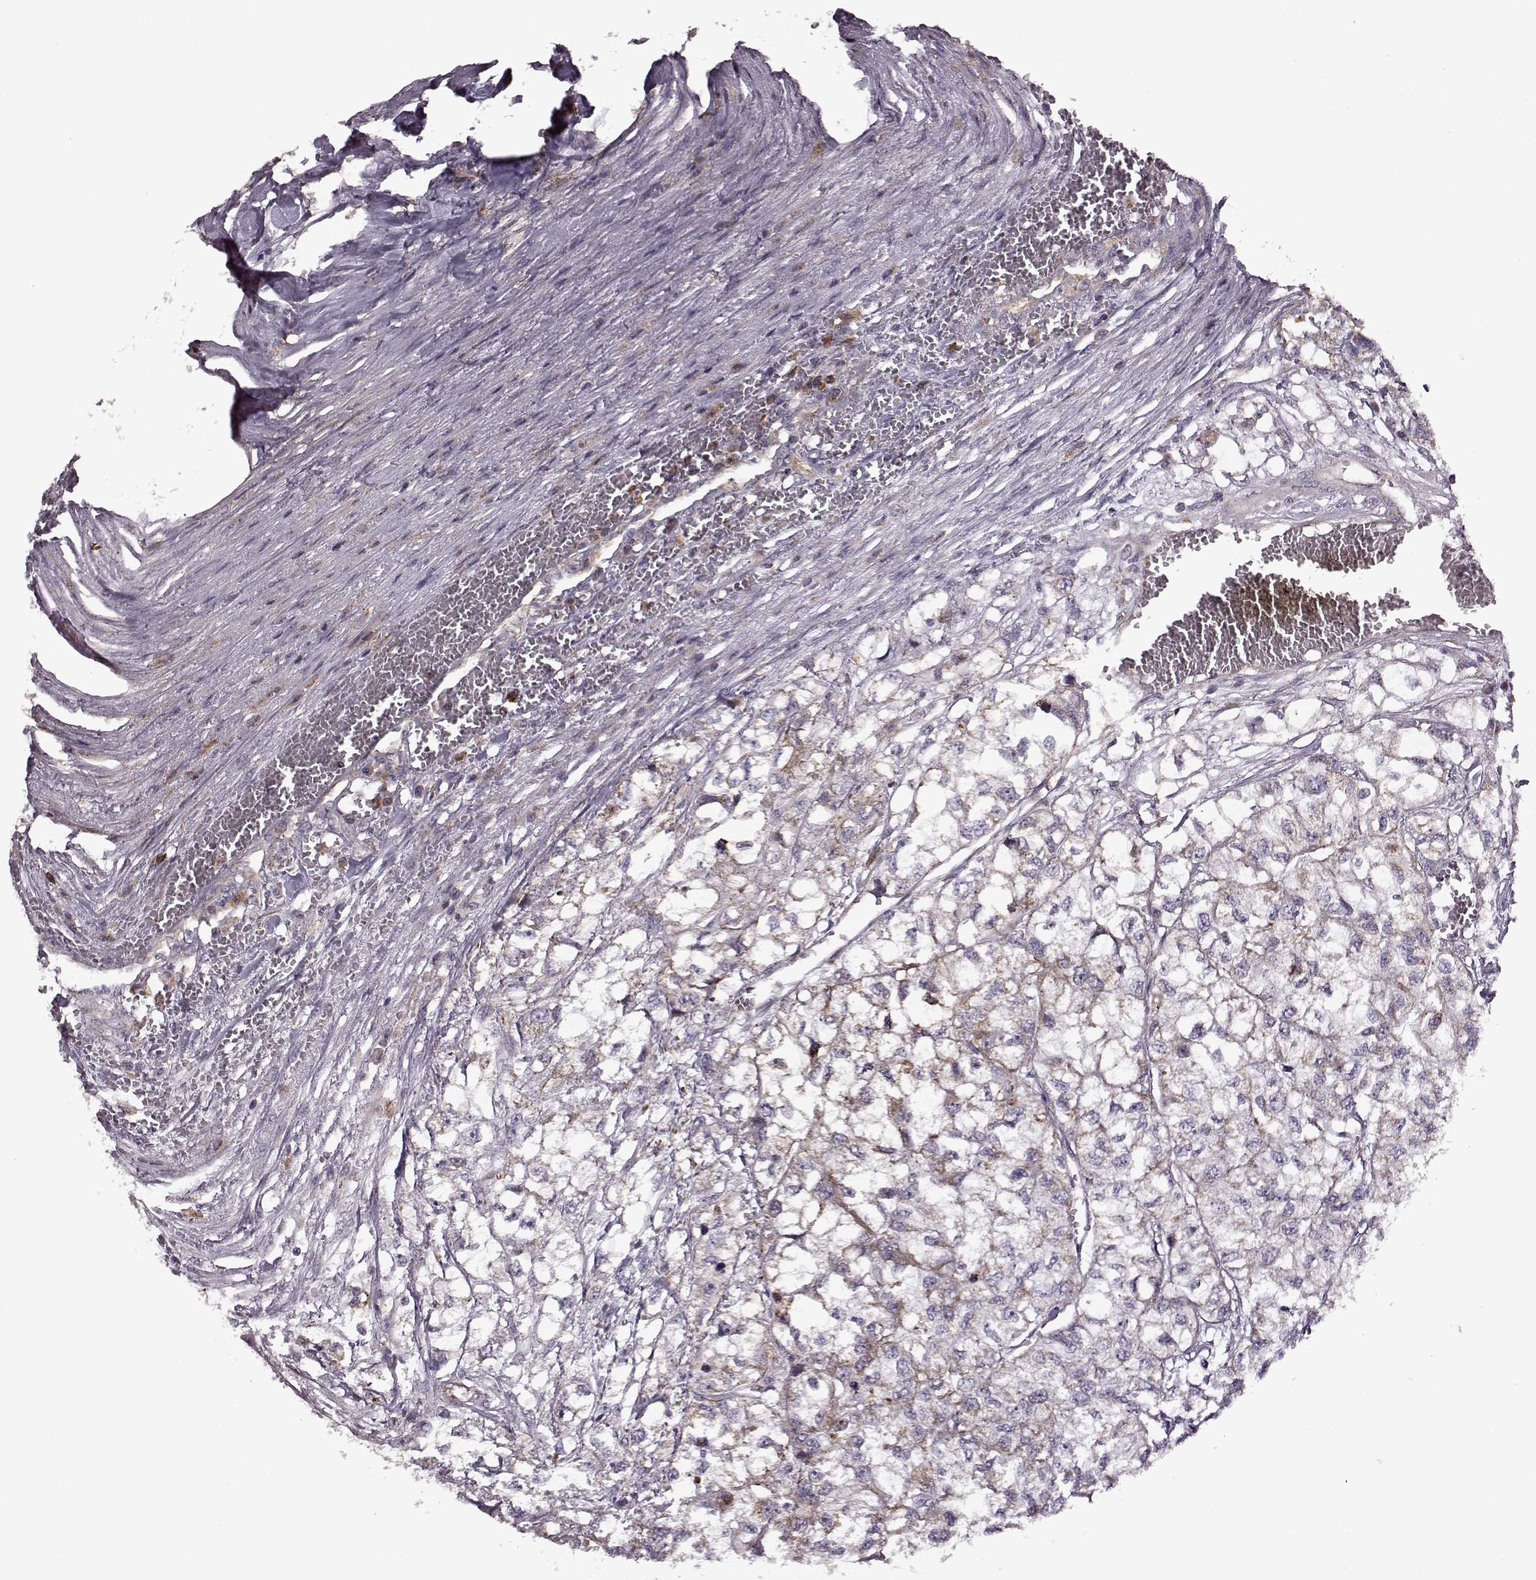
{"staining": {"intensity": "weak", "quantity": "<25%", "location": "cytoplasmic/membranous"}, "tissue": "renal cancer", "cell_type": "Tumor cells", "image_type": "cancer", "snomed": [{"axis": "morphology", "description": "Adenocarcinoma, NOS"}, {"axis": "topography", "description": "Kidney"}], "caption": "Tumor cells show no significant protein expression in renal cancer. The staining was performed using DAB (3,3'-diaminobenzidine) to visualize the protein expression in brown, while the nuclei were stained in blue with hematoxylin (Magnification: 20x).", "gene": "MTSS1", "patient": {"sex": "male", "age": 56}}